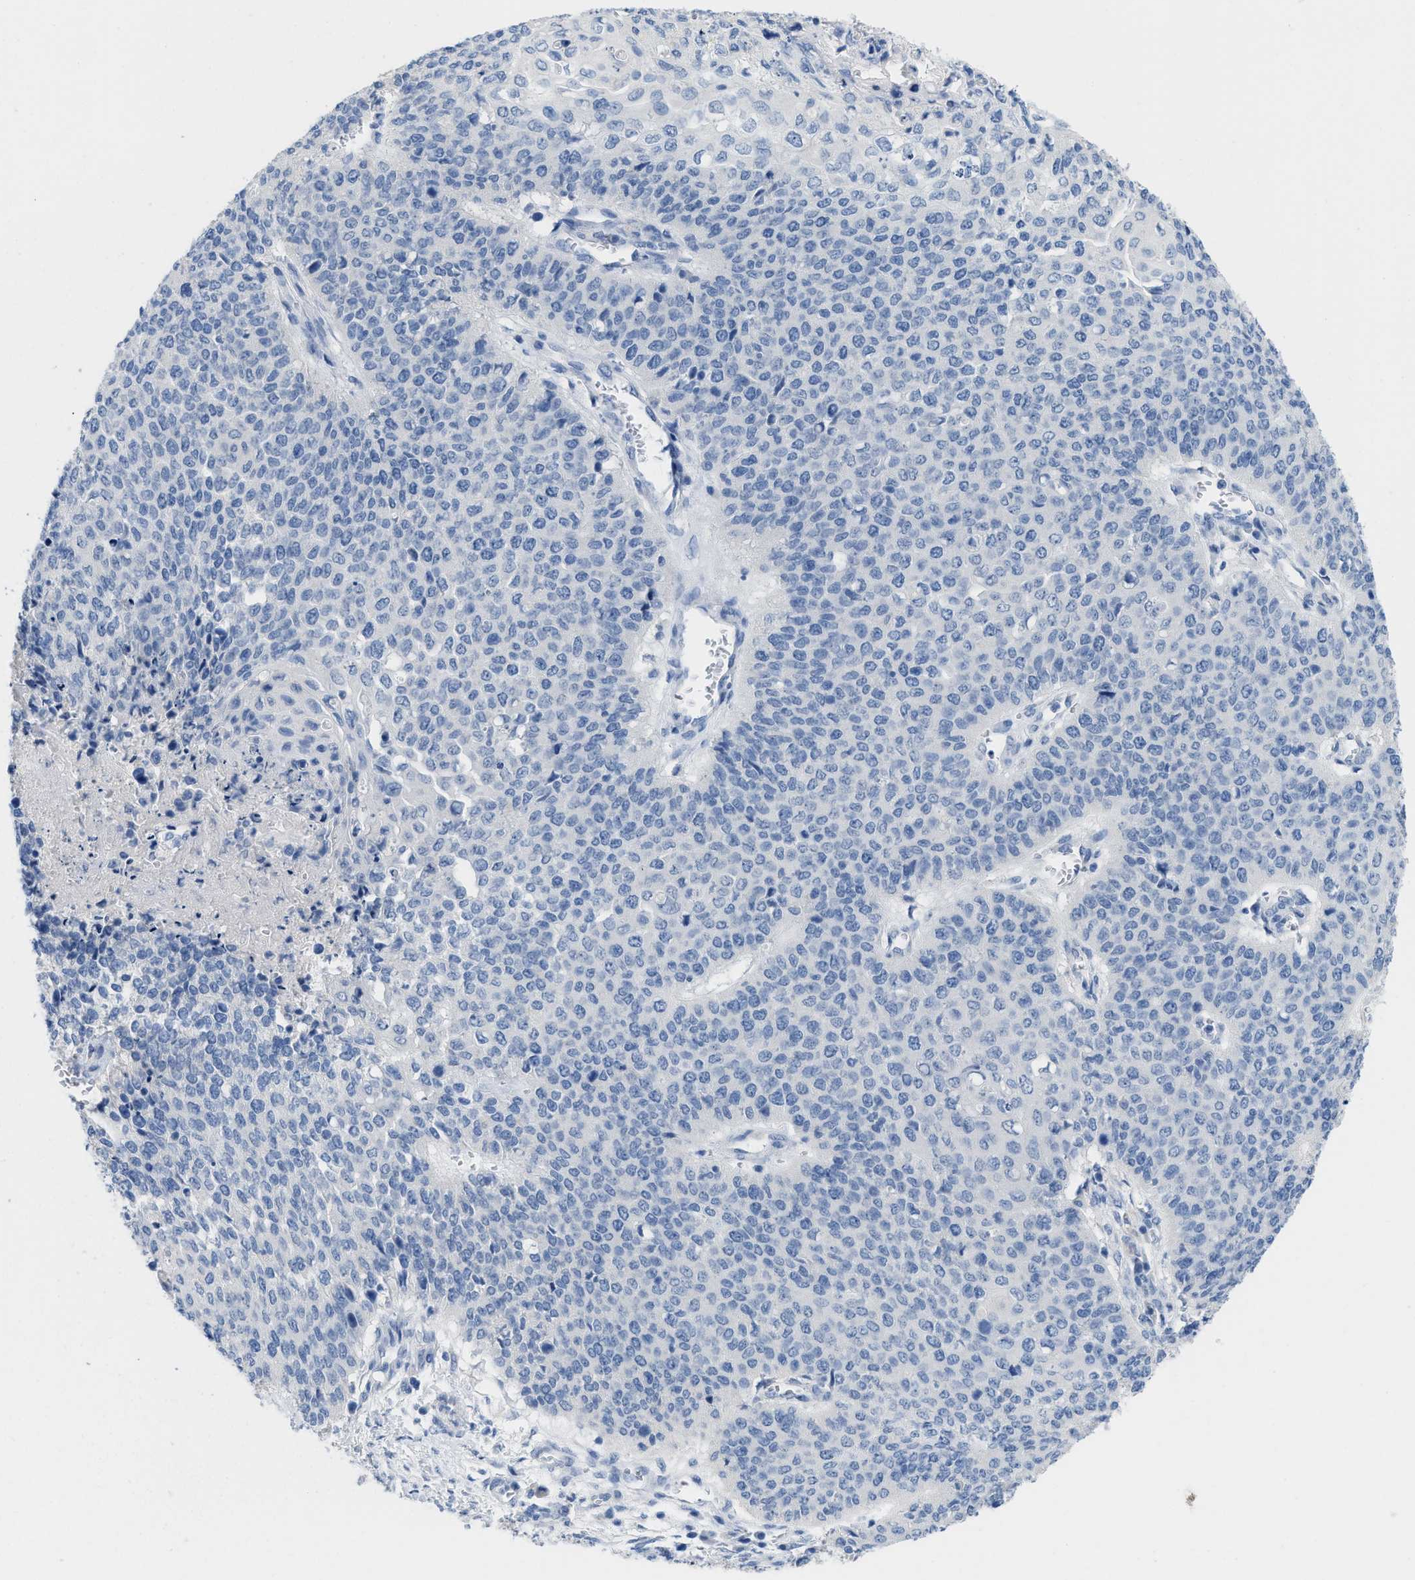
{"staining": {"intensity": "negative", "quantity": "none", "location": "none"}, "tissue": "cervical cancer", "cell_type": "Tumor cells", "image_type": "cancer", "snomed": [{"axis": "morphology", "description": "Squamous cell carcinoma, NOS"}, {"axis": "topography", "description": "Cervix"}], "caption": "Immunohistochemical staining of human cervical squamous cell carcinoma shows no significant positivity in tumor cells.", "gene": "PYY", "patient": {"sex": "female", "age": 39}}